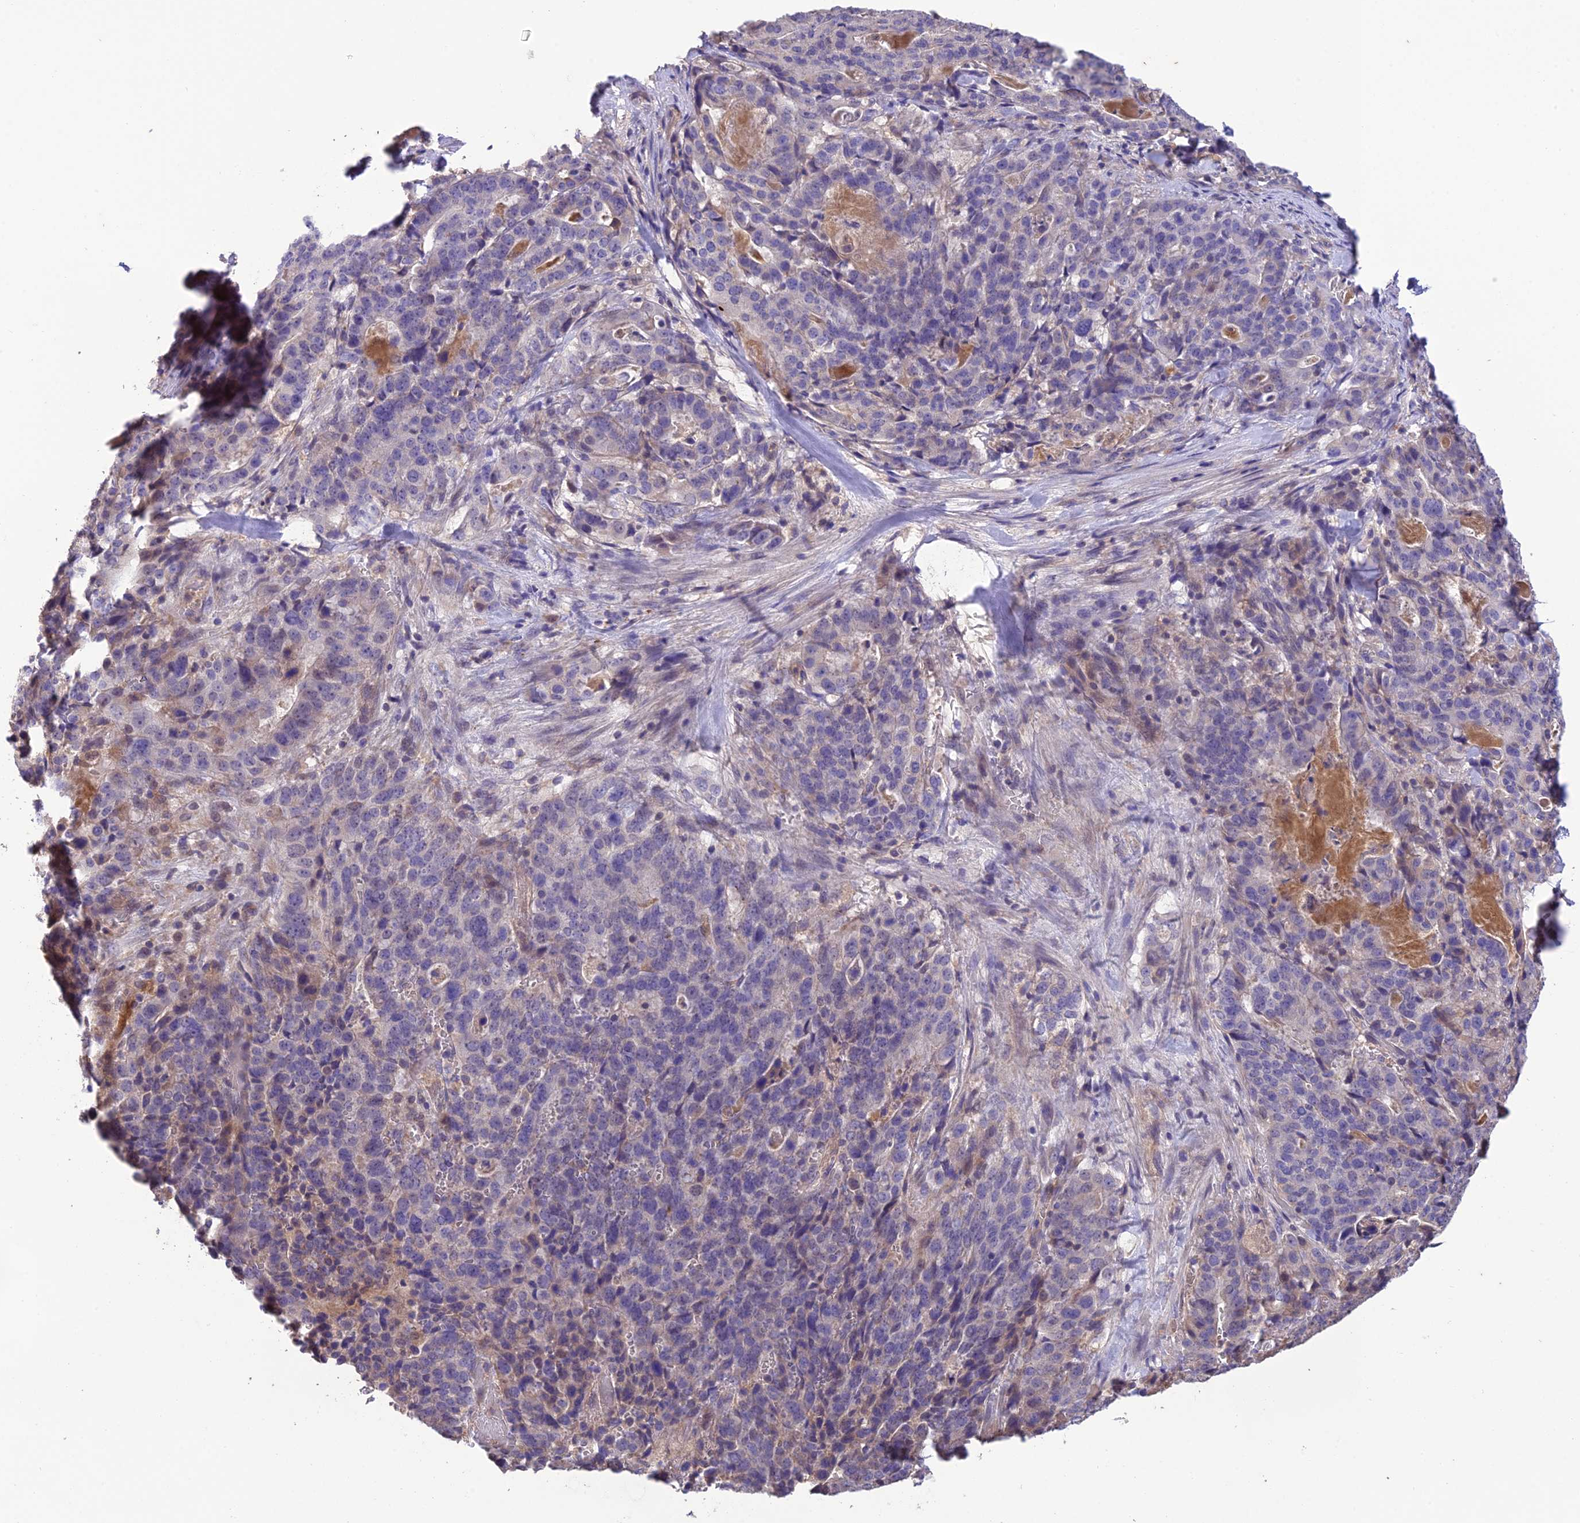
{"staining": {"intensity": "negative", "quantity": "none", "location": "none"}, "tissue": "stomach cancer", "cell_type": "Tumor cells", "image_type": "cancer", "snomed": [{"axis": "morphology", "description": "Adenocarcinoma, NOS"}, {"axis": "topography", "description": "Stomach"}], "caption": "An image of human adenocarcinoma (stomach) is negative for staining in tumor cells. Nuclei are stained in blue.", "gene": "MIOS", "patient": {"sex": "male", "age": 48}}